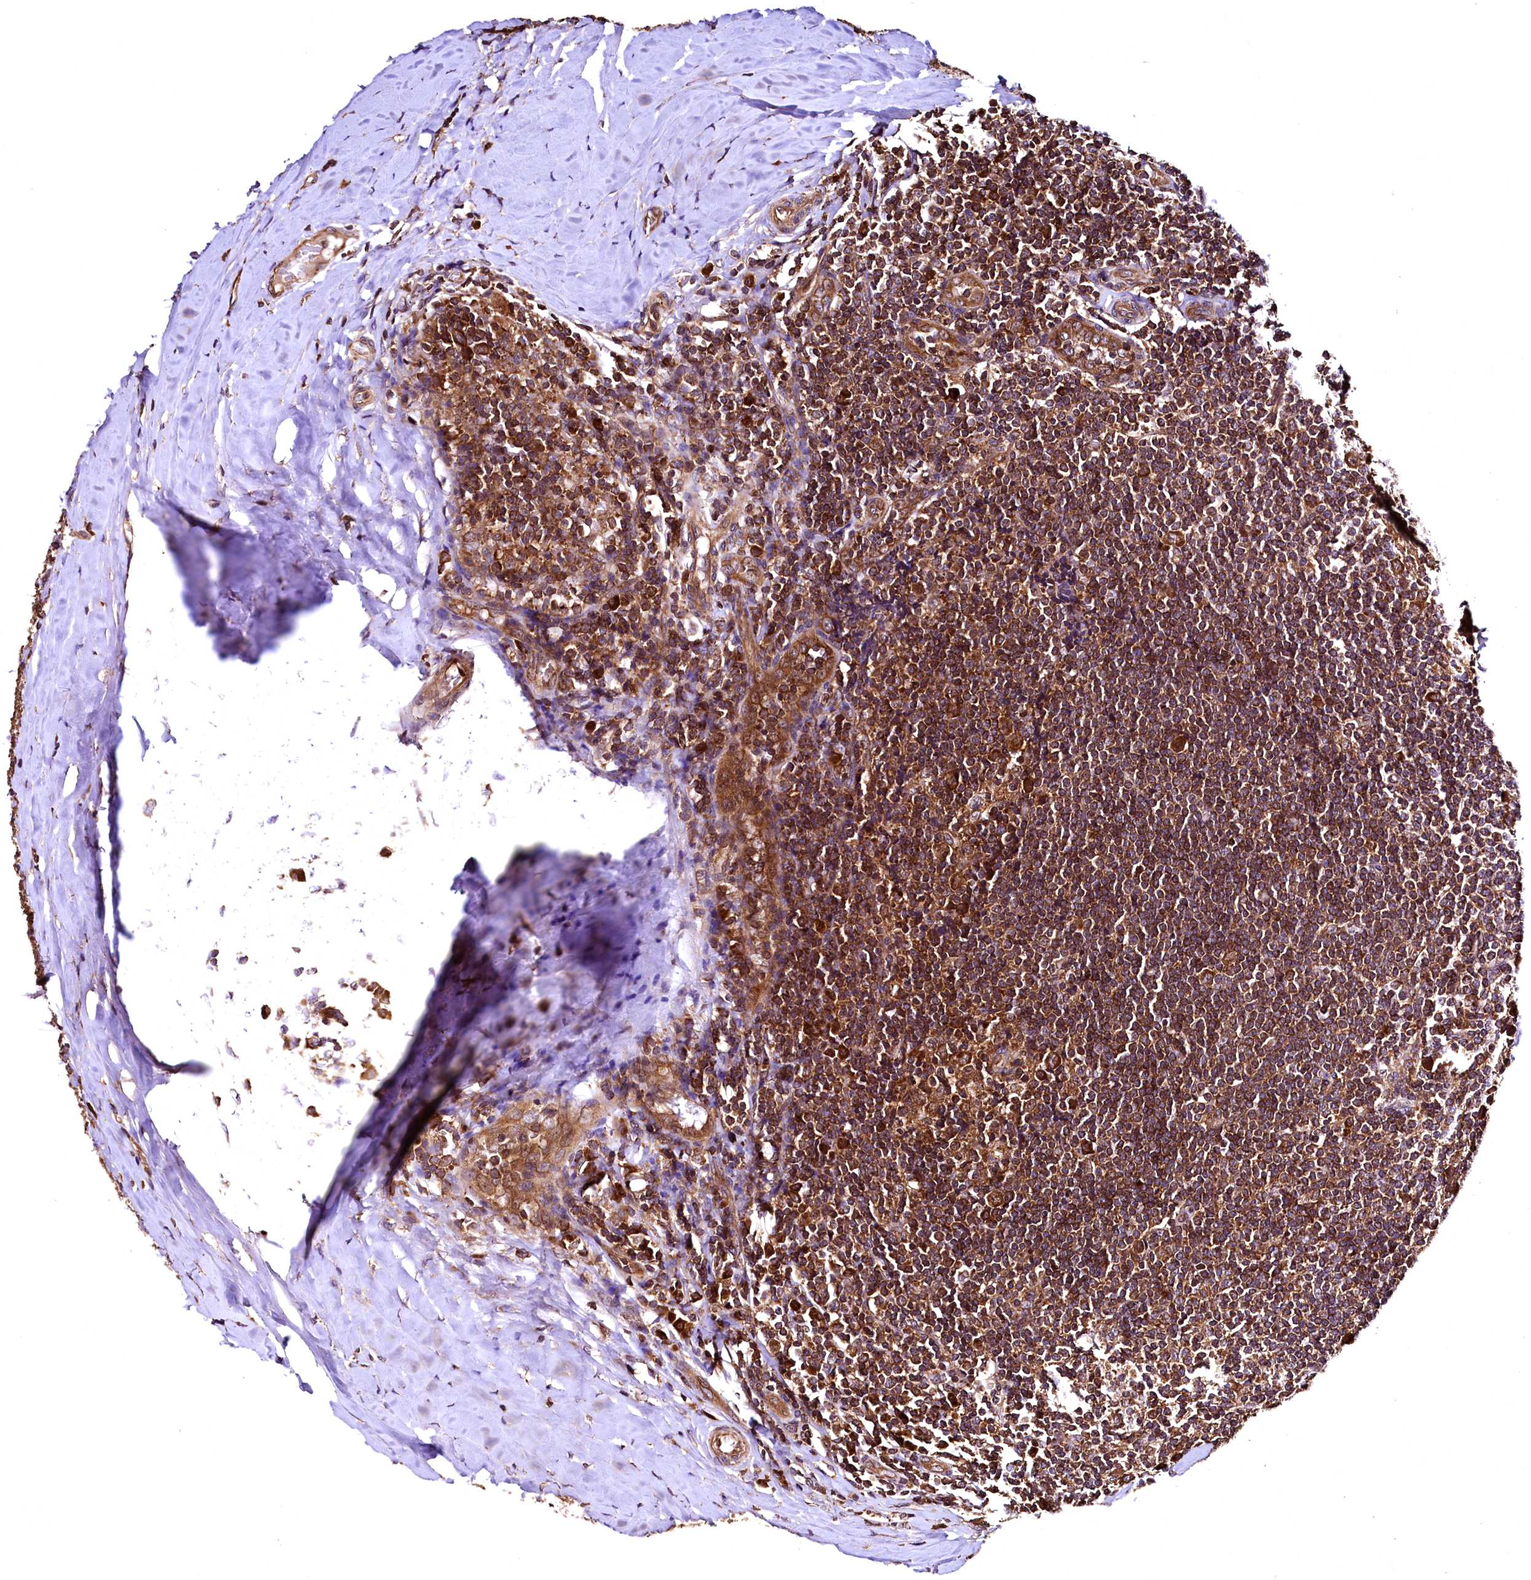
{"staining": {"intensity": "strong", "quantity": ">75%", "location": "cytoplasmic/membranous"}, "tissue": "tonsil", "cell_type": "Germinal center cells", "image_type": "normal", "snomed": [{"axis": "morphology", "description": "Normal tissue, NOS"}, {"axis": "topography", "description": "Tonsil"}], "caption": "Unremarkable tonsil reveals strong cytoplasmic/membranous staining in approximately >75% of germinal center cells, visualized by immunohistochemistry. The staining was performed using DAB, with brown indicating positive protein expression. Nuclei are stained blue with hematoxylin.", "gene": "LRSAM1", "patient": {"sex": "female", "age": 19}}